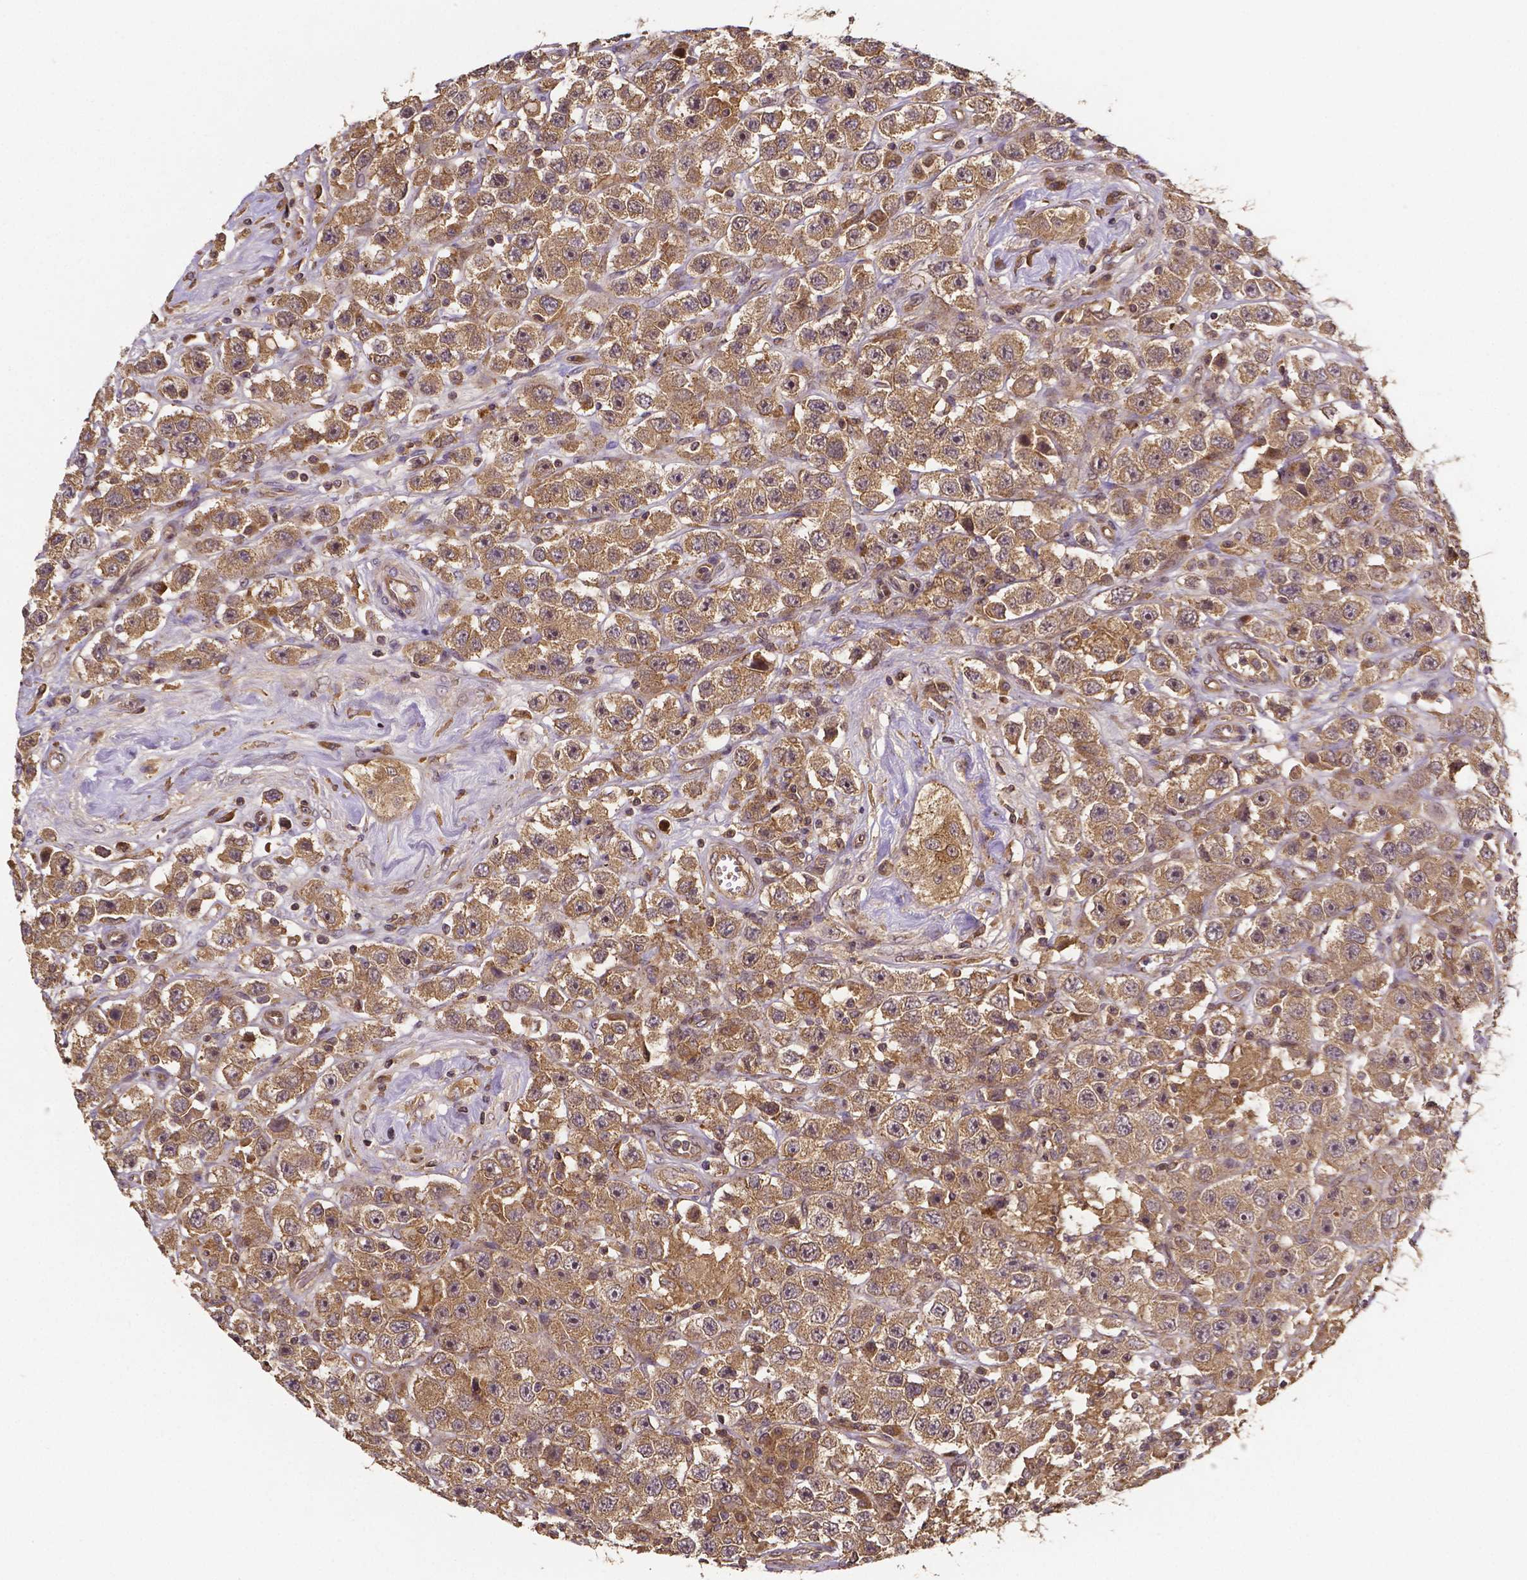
{"staining": {"intensity": "moderate", "quantity": ">75%", "location": "cytoplasmic/membranous"}, "tissue": "testis cancer", "cell_type": "Tumor cells", "image_type": "cancer", "snomed": [{"axis": "morphology", "description": "Seminoma, NOS"}, {"axis": "topography", "description": "Testis"}], "caption": "Moderate cytoplasmic/membranous expression is appreciated in about >75% of tumor cells in testis seminoma.", "gene": "RNF123", "patient": {"sex": "male", "age": 45}}